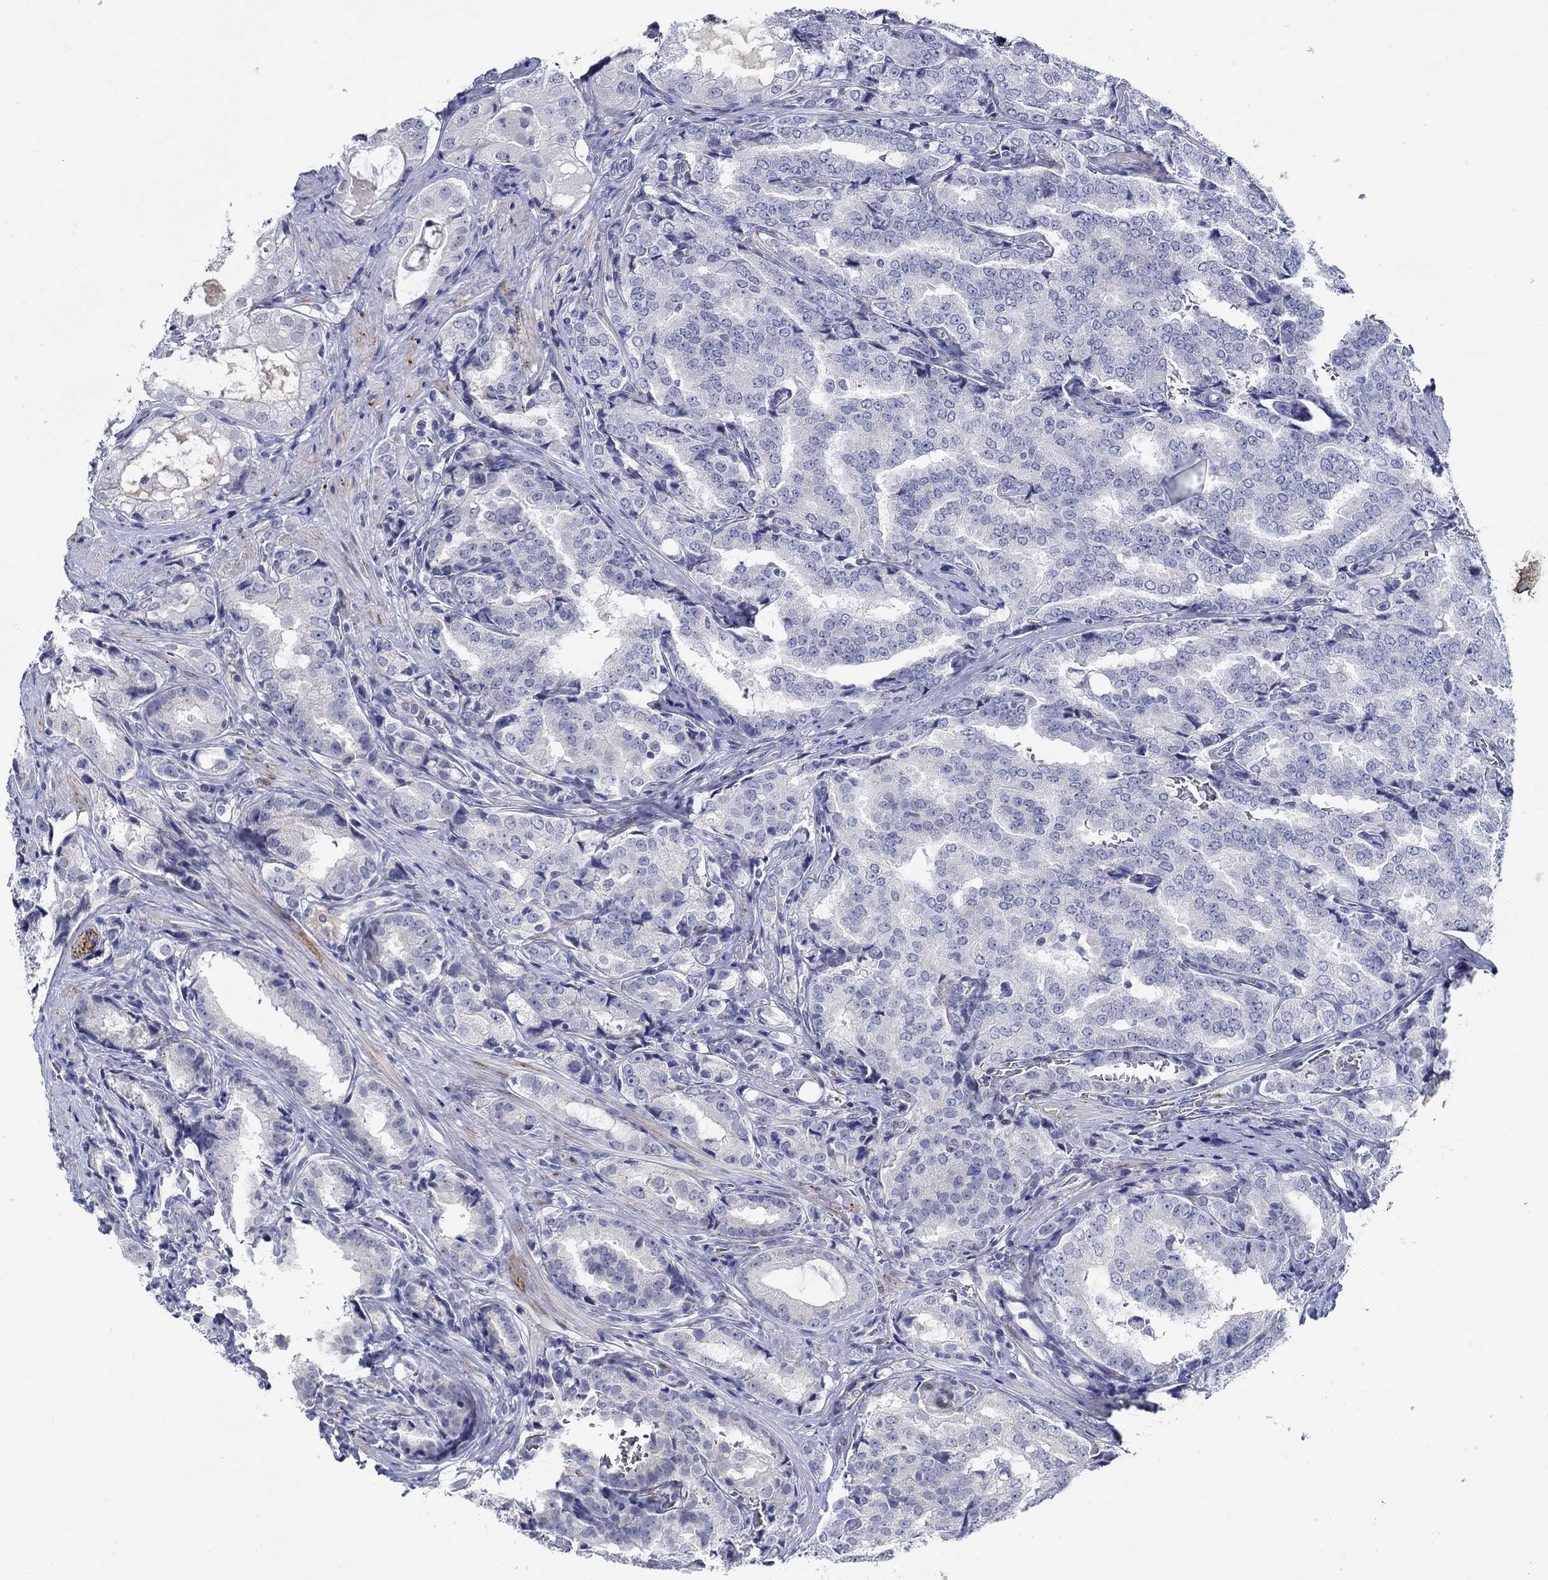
{"staining": {"intensity": "negative", "quantity": "none", "location": "none"}, "tissue": "prostate cancer", "cell_type": "Tumor cells", "image_type": "cancer", "snomed": [{"axis": "morphology", "description": "Adenocarcinoma, NOS"}, {"axis": "topography", "description": "Prostate"}], "caption": "This photomicrograph is of prostate cancer (adenocarcinoma) stained with immunohistochemistry to label a protein in brown with the nuclei are counter-stained blue. There is no positivity in tumor cells.", "gene": "MC2R", "patient": {"sex": "male", "age": 65}}